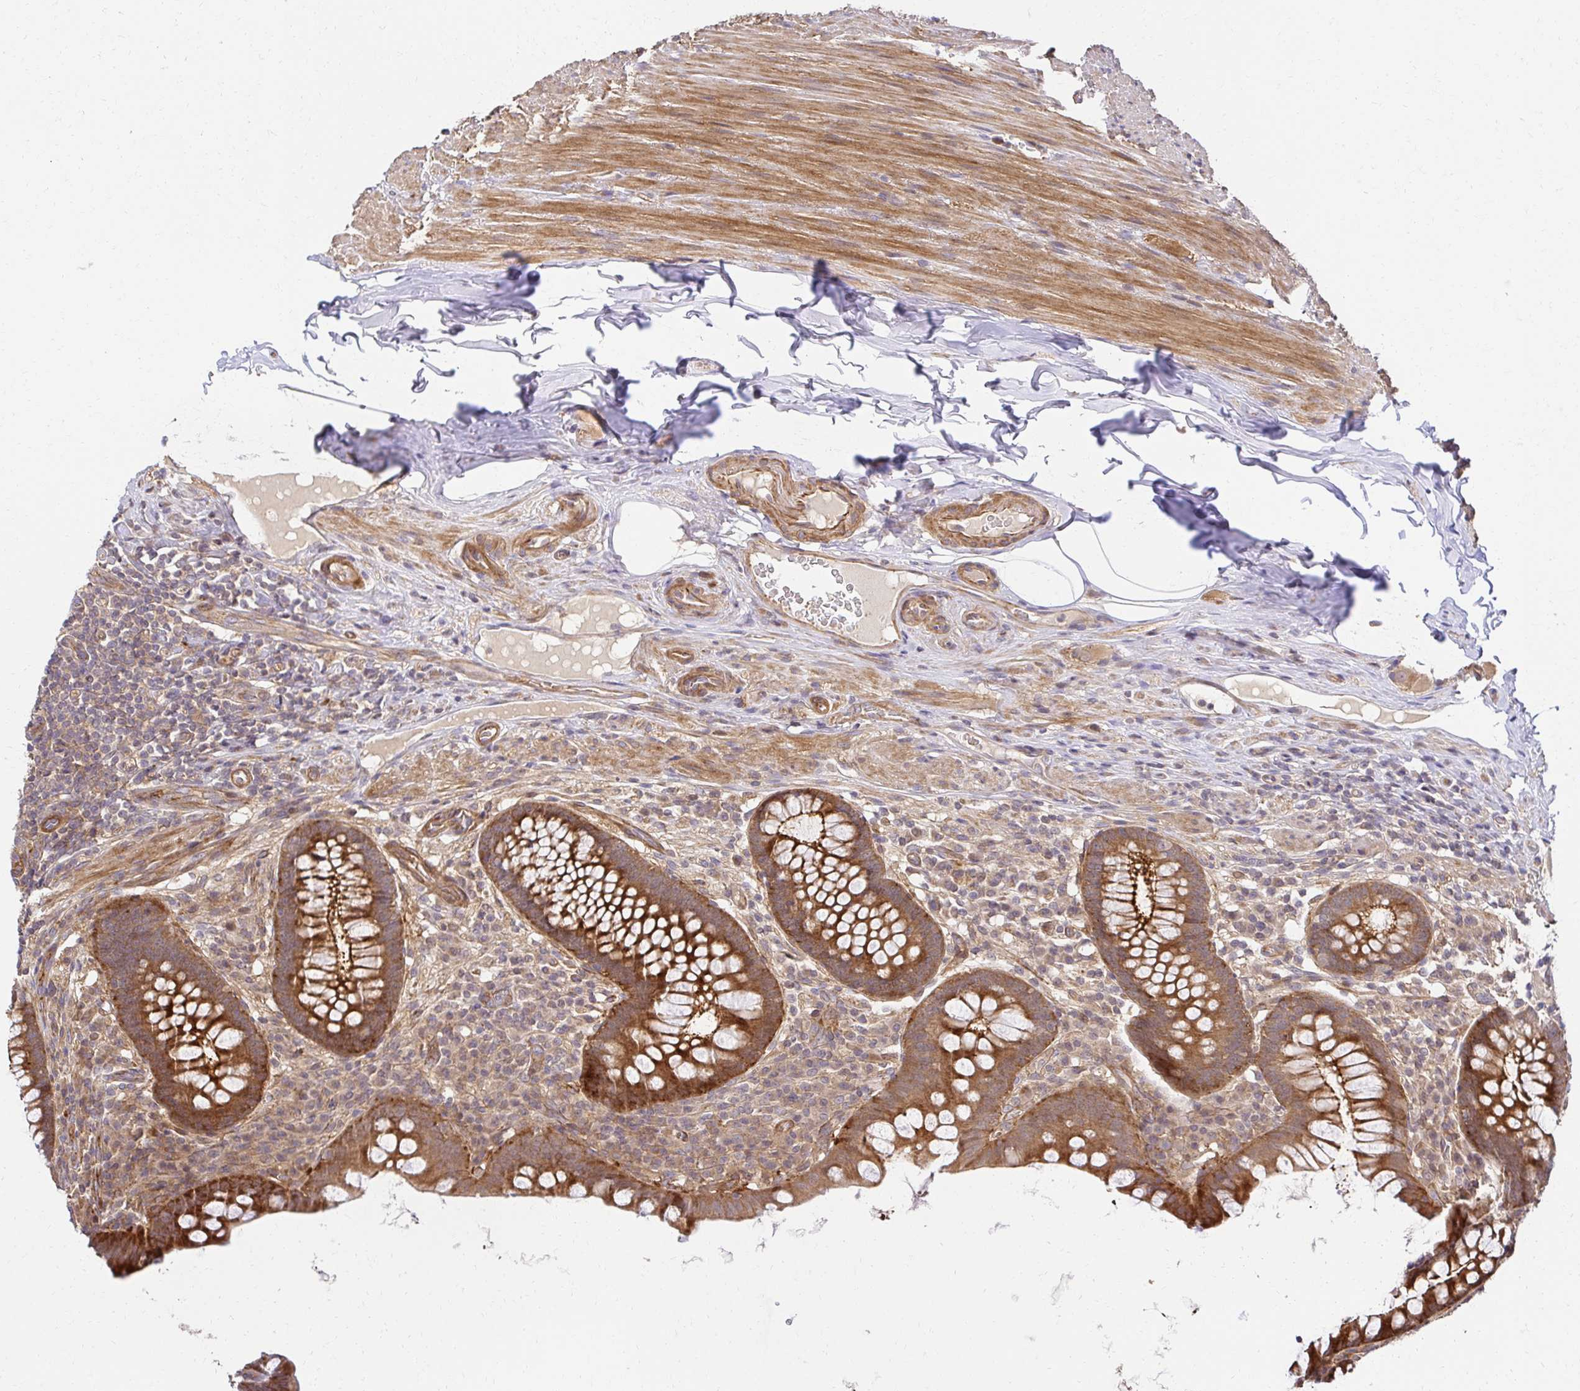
{"staining": {"intensity": "moderate", "quantity": ">75%", "location": "cytoplasmic/membranous"}, "tissue": "appendix", "cell_type": "Glandular cells", "image_type": "normal", "snomed": [{"axis": "morphology", "description": "Normal tissue, NOS"}, {"axis": "topography", "description": "Appendix"}], "caption": "The immunohistochemical stain highlights moderate cytoplasmic/membranous positivity in glandular cells of unremarkable appendix. The staining is performed using DAB brown chromogen to label protein expression. The nuclei are counter-stained blue using hematoxylin.", "gene": "PSMA4", "patient": {"sex": "male", "age": 71}}